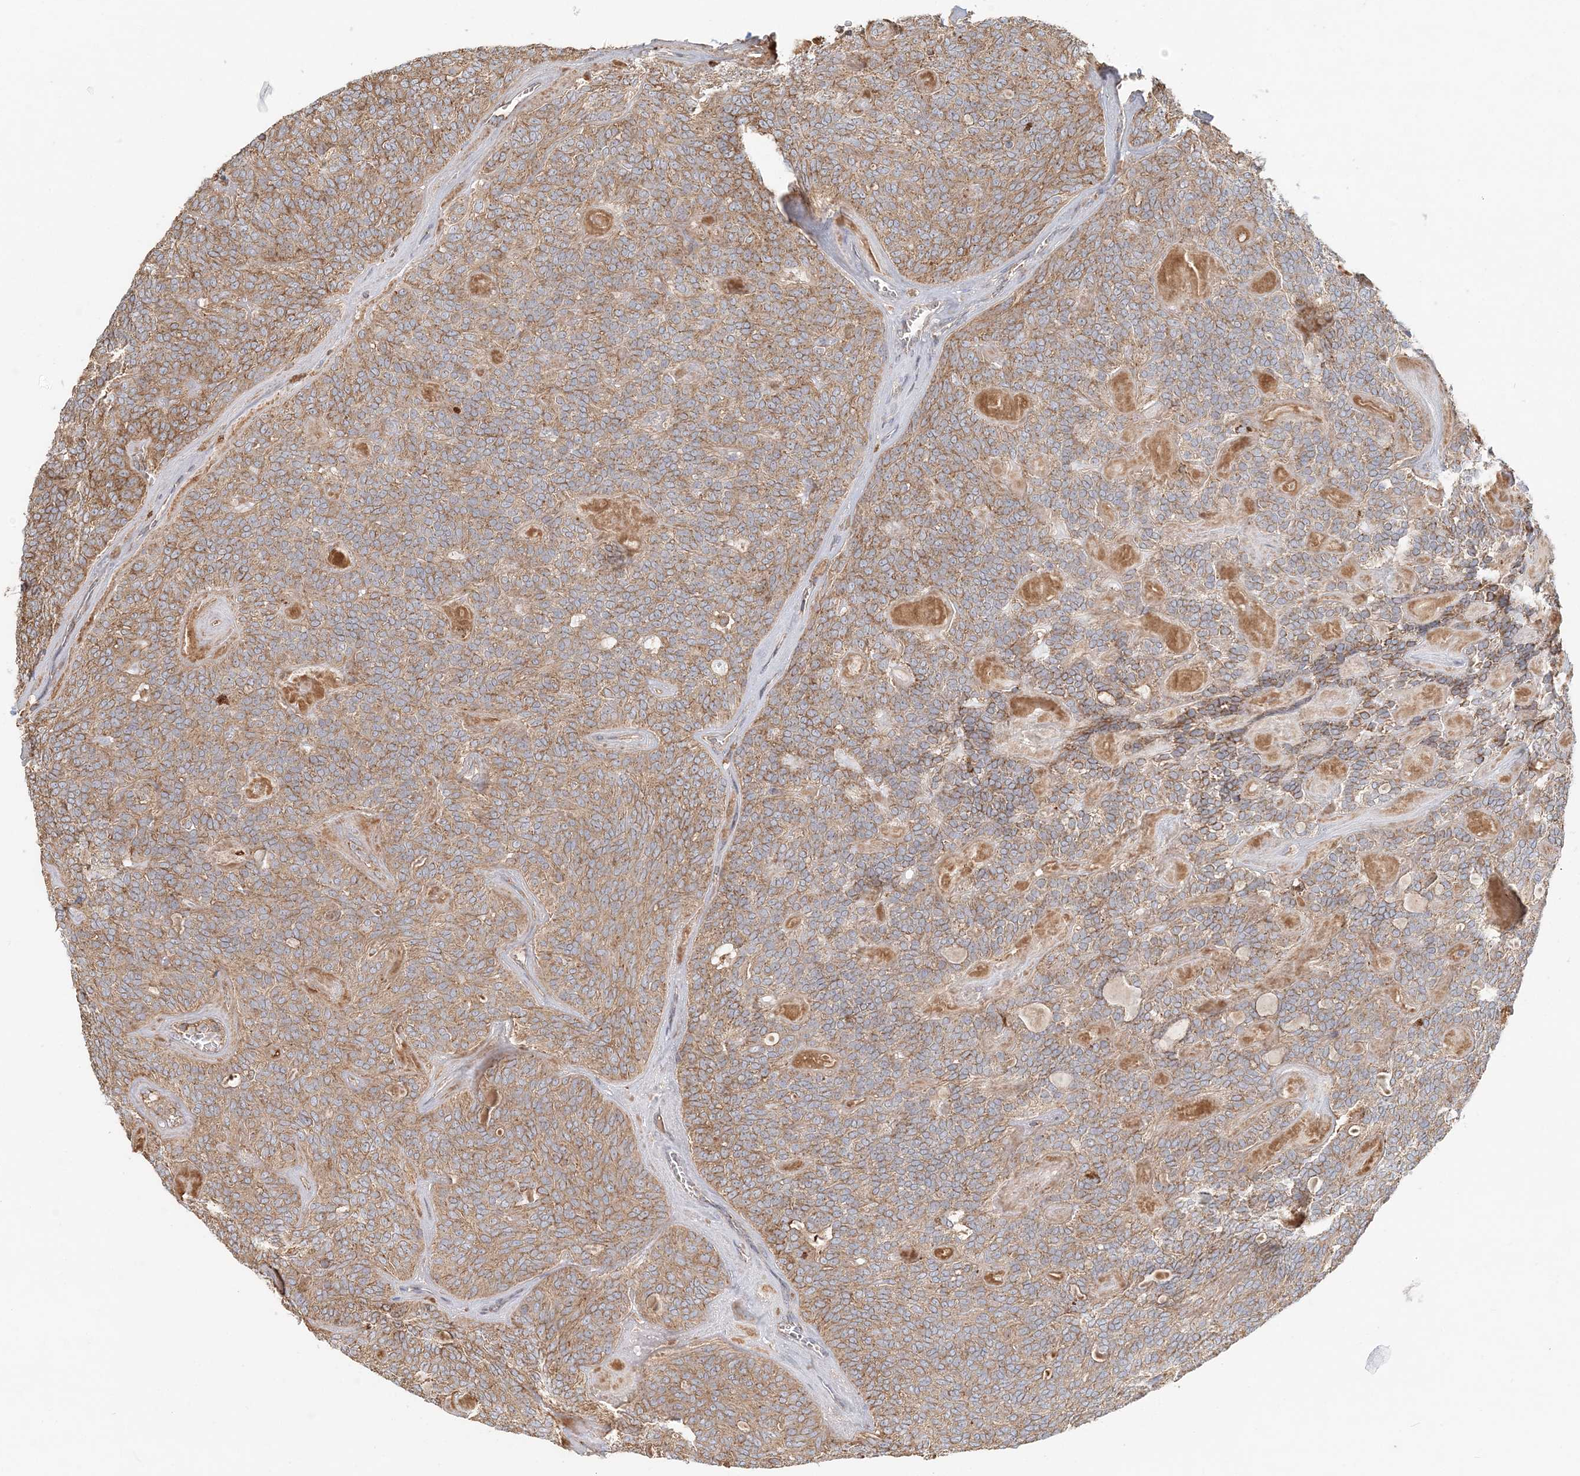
{"staining": {"intensity": "moderate", "quantity": ">75%", "location": "cytoplasmic/membranous"}, "tissue": "head and neck cancer", "cell_type": "Tumor cells", "image_type": "cancer", "snomed": [{"axis": "morphology", "description": "Adenocarcinoma, NOS"}, {"axis": "topography", "description": "Head-Neck"}], "caption": "Head and neck adenocarcinoma was stained to show a protein in brown. There is medium levels of moderate cytoplasmic/membranous staining in approximately >75% of tumor cells.", "gene": "KIAA0232", "patient": {"sex": "male", "age": 66}}